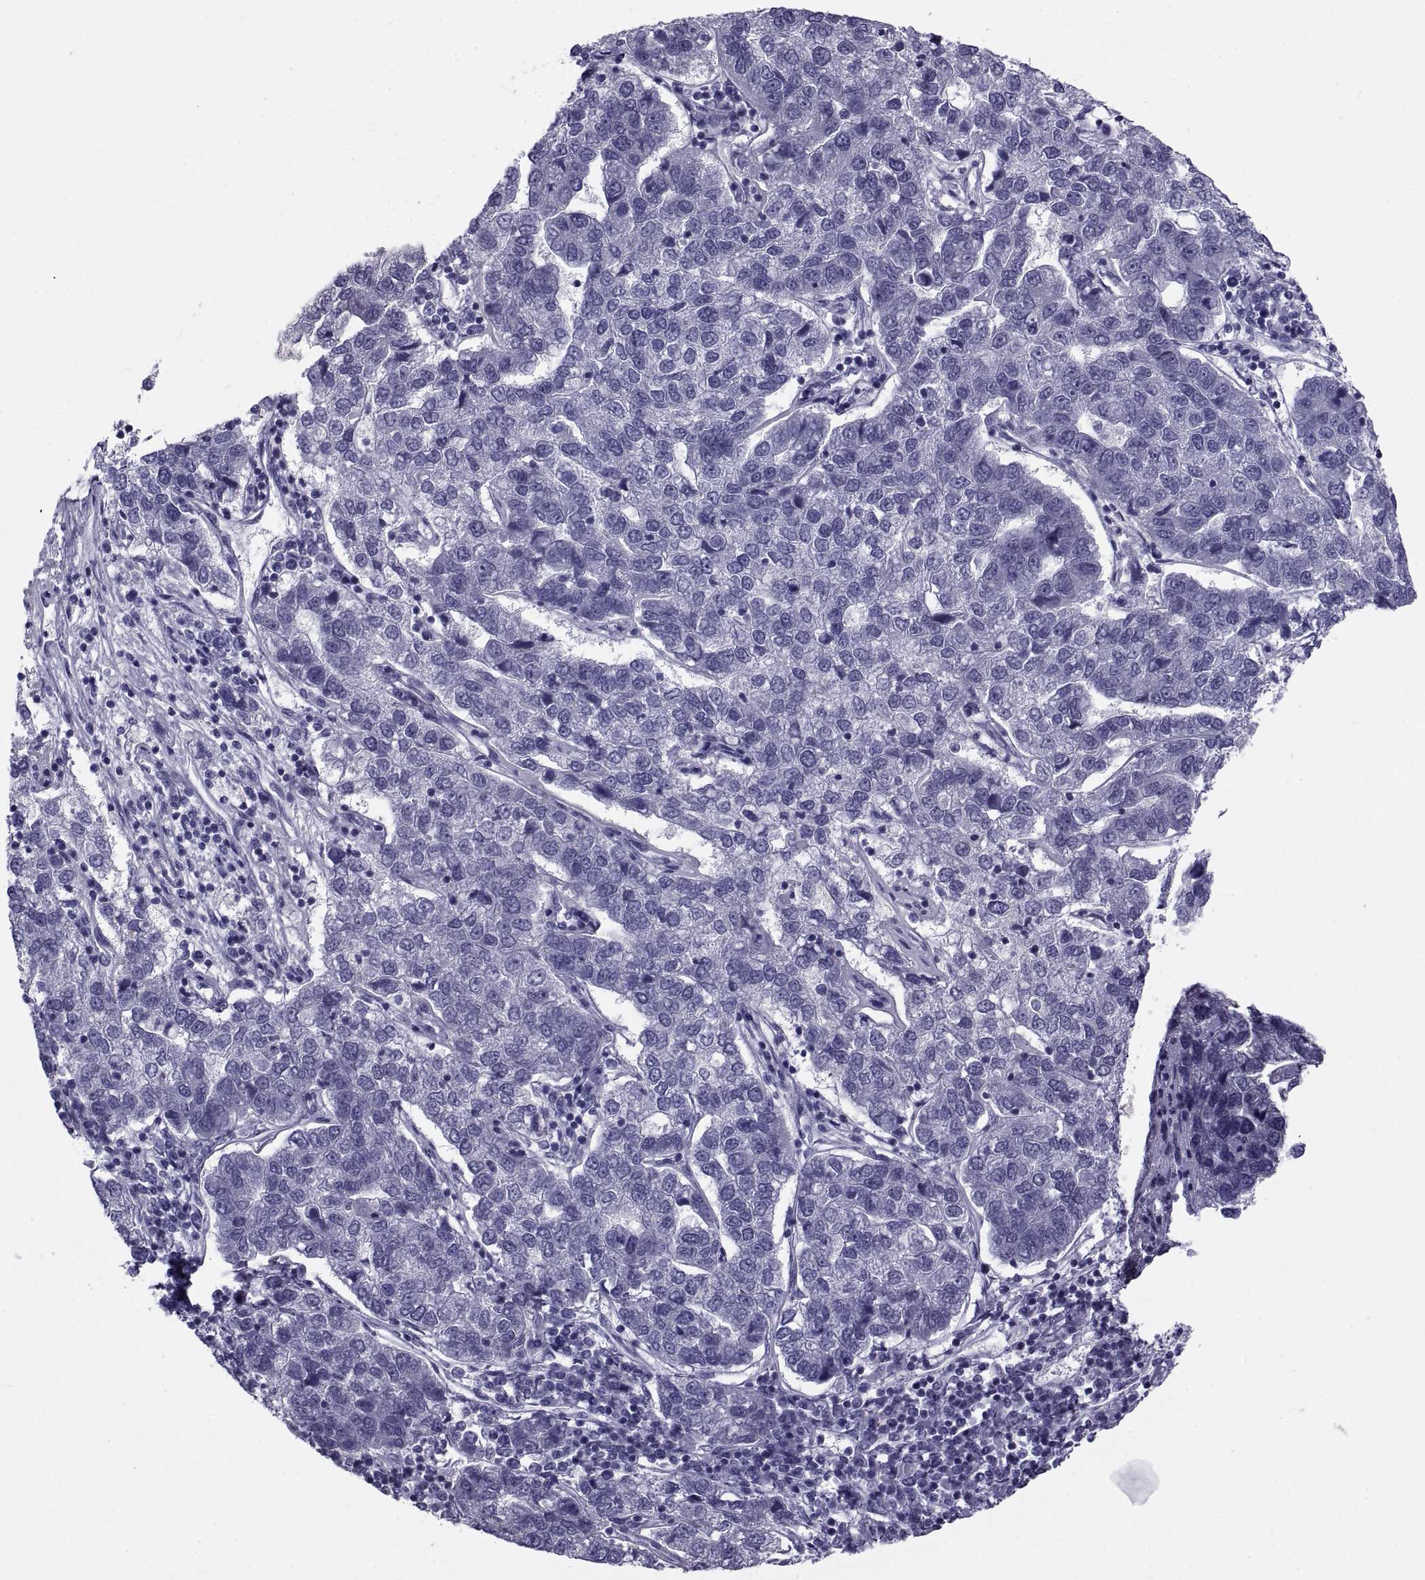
{"staining": {"intensity": "negative", "quantity": "none", "location": "none"}, "tissue": "pancreatic cancer", "cell_type": "Tumor cells", "image_type": "cancer", "snomed": [{"axis": "morphology", "description": "Adenocarcinoma, NOS"}, {"axis": "topography", "description": "Pancreas"}], "caption": "This is an IHC image of human adenocarcinoma (pancreatic). There is no staining in tumor cells.", "gene": "NPTX2", "patient": {"sex": "female", "age": 61}}